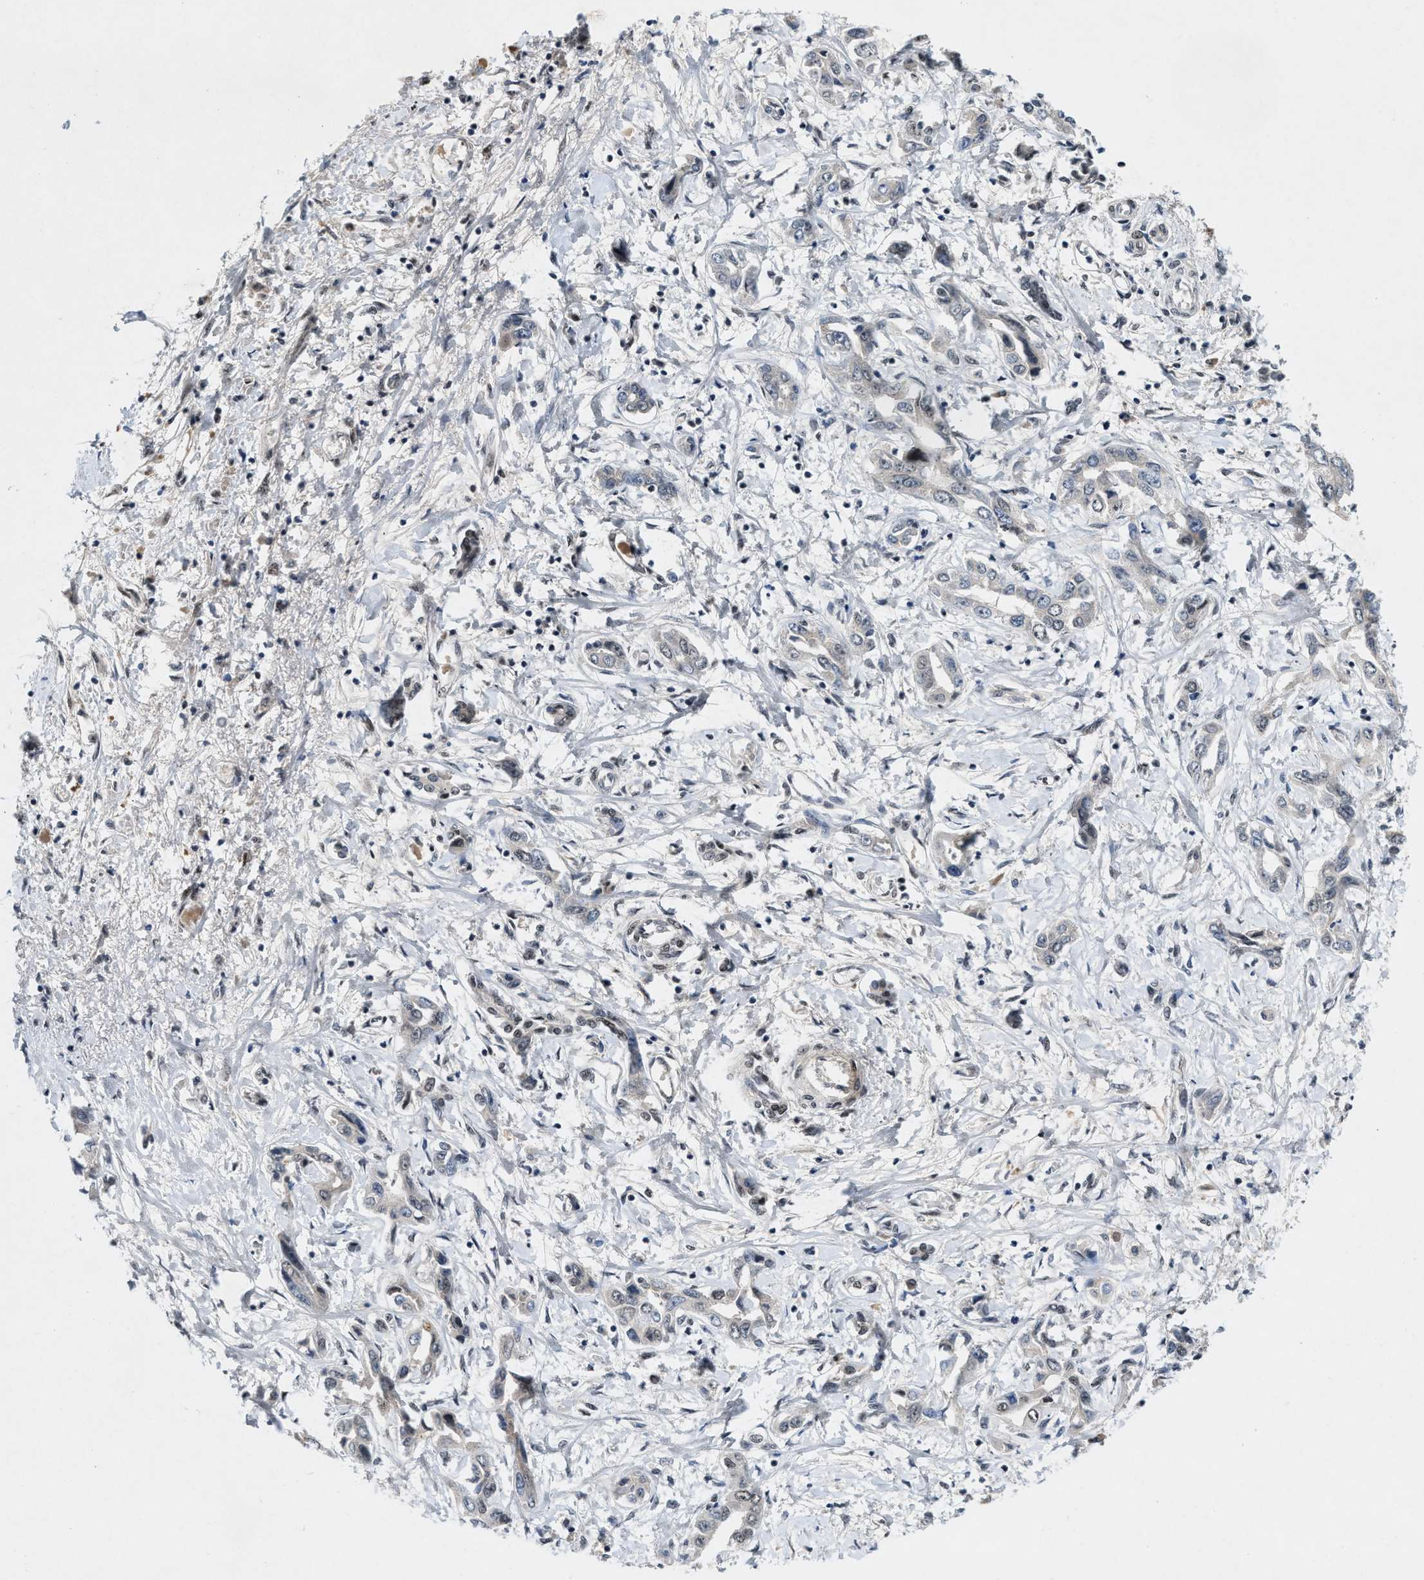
{"staining": {"intensity": "moderate", "quantity": "<25%", "location": "nuclear"}, "tissue": "liver cancer", "cell_type": "Tumor cells", "image_type": "cancer", "snomed": [{"axis": "morphology", "description": "Cholangiocarcinoma"}, {"axis": "topography", "description": "Liver"}], "caption": "Immunohistochemical staining of human cholangiocarcinoma (liver) exhibits low levels of moderate nuclear staining in approximately <25% of tumor cells.", "gene": "NCOA1", "patient": {"sex": "male", "age": 59}}